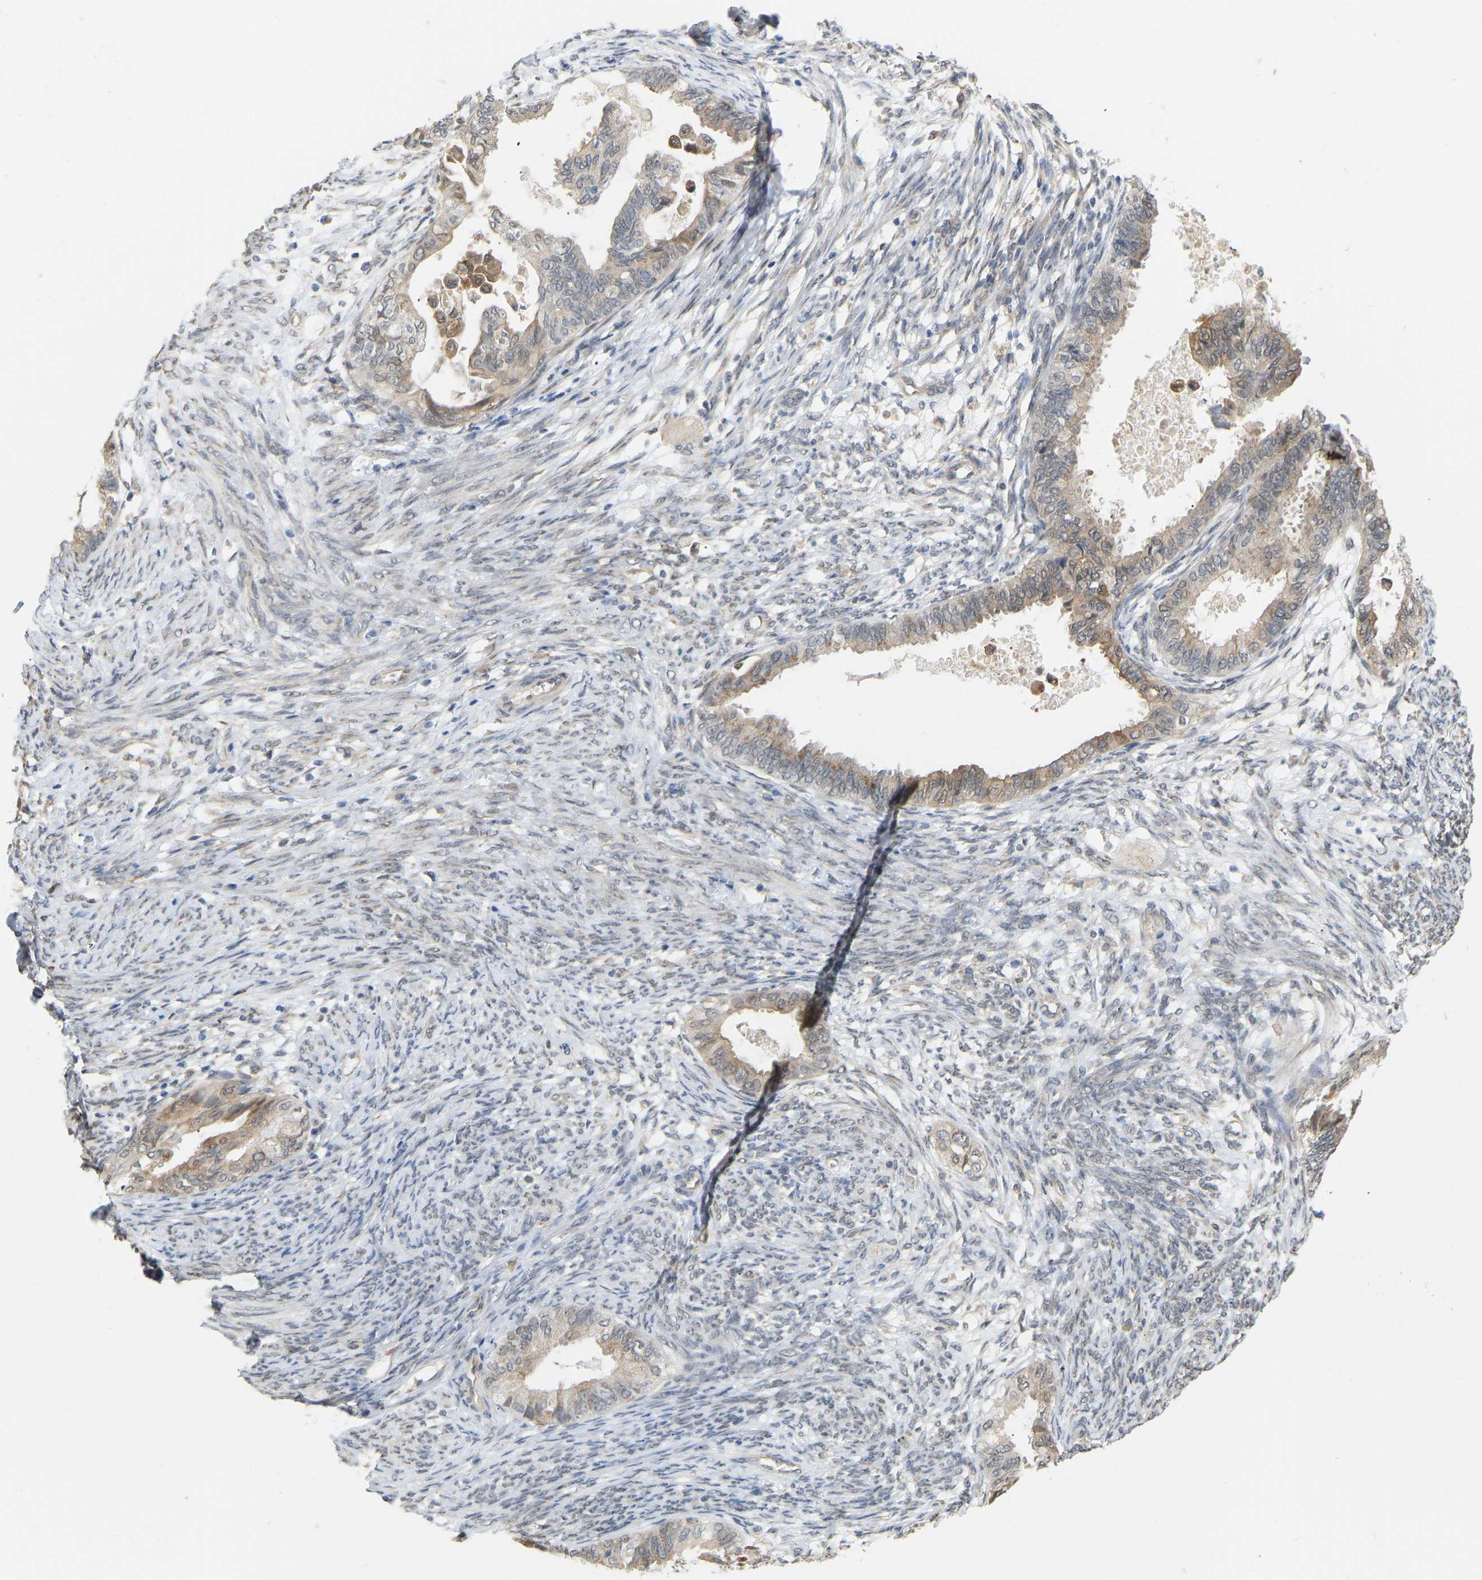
{"staining": {"intensity": "weak", "quantity": ">75%", "location": "cytoplasmic/membranous"}, "tissue": "cervical cancer", "cell_type": "Tumor cells", "image_type": "cancer", "snomed": [{"axis": "morphology", "description": "Normal tissue, NOS"}, {"axis": "morphology", "description": "Adenocarcinoma, NOS"}, {"axis": "topography", "description": "Cervix"}, {"axis": "topography", "description": "Endometrium"}], "caption": "Human cervical adenocarcinoma stained with a protein marker shows weak staining in tumor cells.", "gene": "BEND3", "patient": {"sex": "female", "age": 86}}